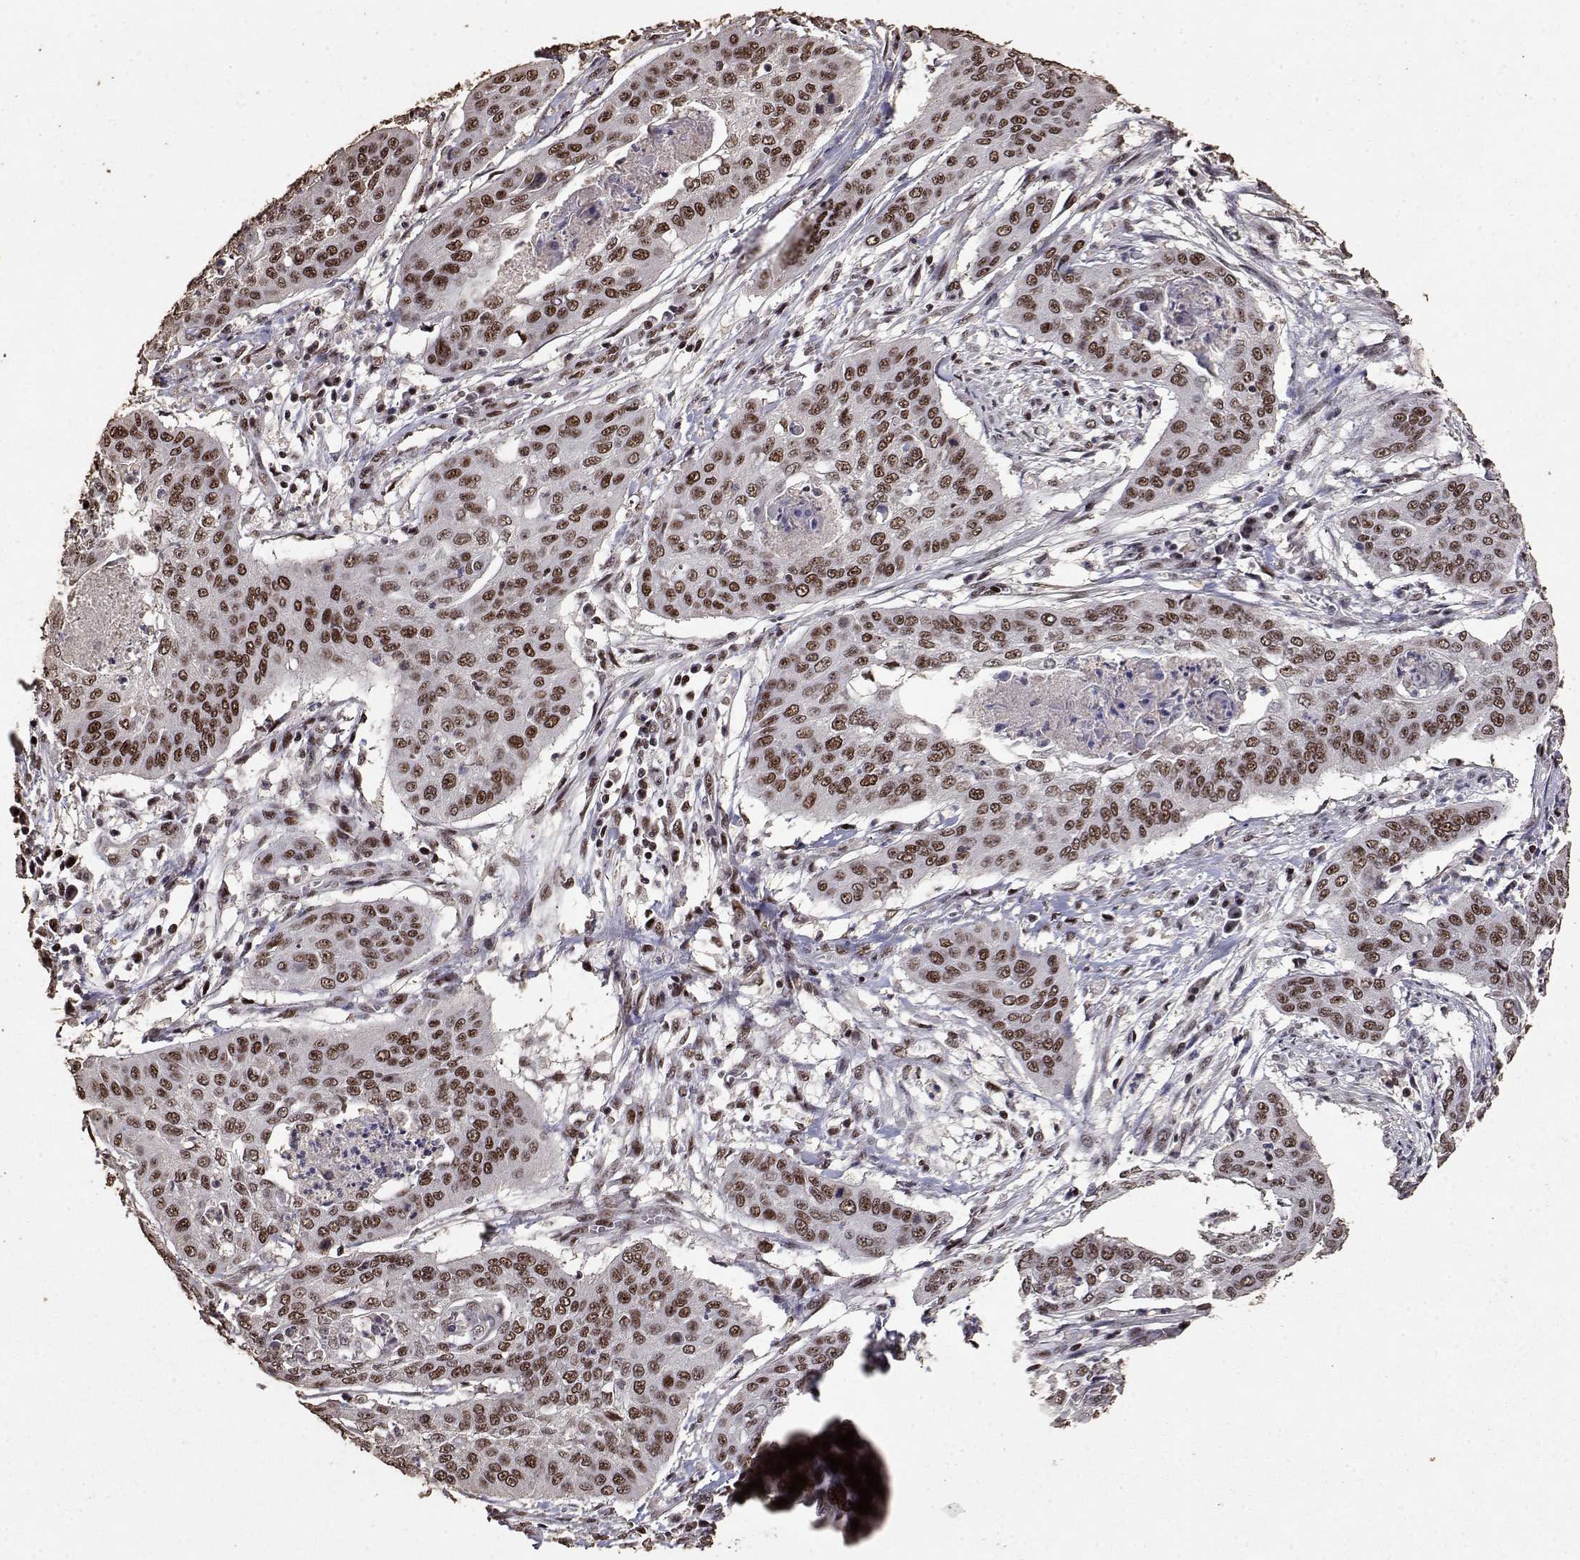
{"staining": {"intensity": "moderate", "quantity": ">75%", "location": "nuclear"}, "tissue": "cervical cancer", "cell_type": "Tumor cells", "image_type": "cancer", "snomed": [{"axis": "morphology", "description": "Squamous cell carcinoma, NOS"}, {"axis": "topography", "description": "Cervix"}], "caption": "Immunohistochemical staining of human cervical cancer (squamous cell carcinoma) shows moderate nuclear protein expression in about >75% of tumor cells. Using DAB (3,3'-diaminobenzidine) (brown) and hematoxylin (blue) stains, captured at high magnification using brightfield microscopy.", "gene": "TOE1", "patient": {"sex": "female", "age": 39}}